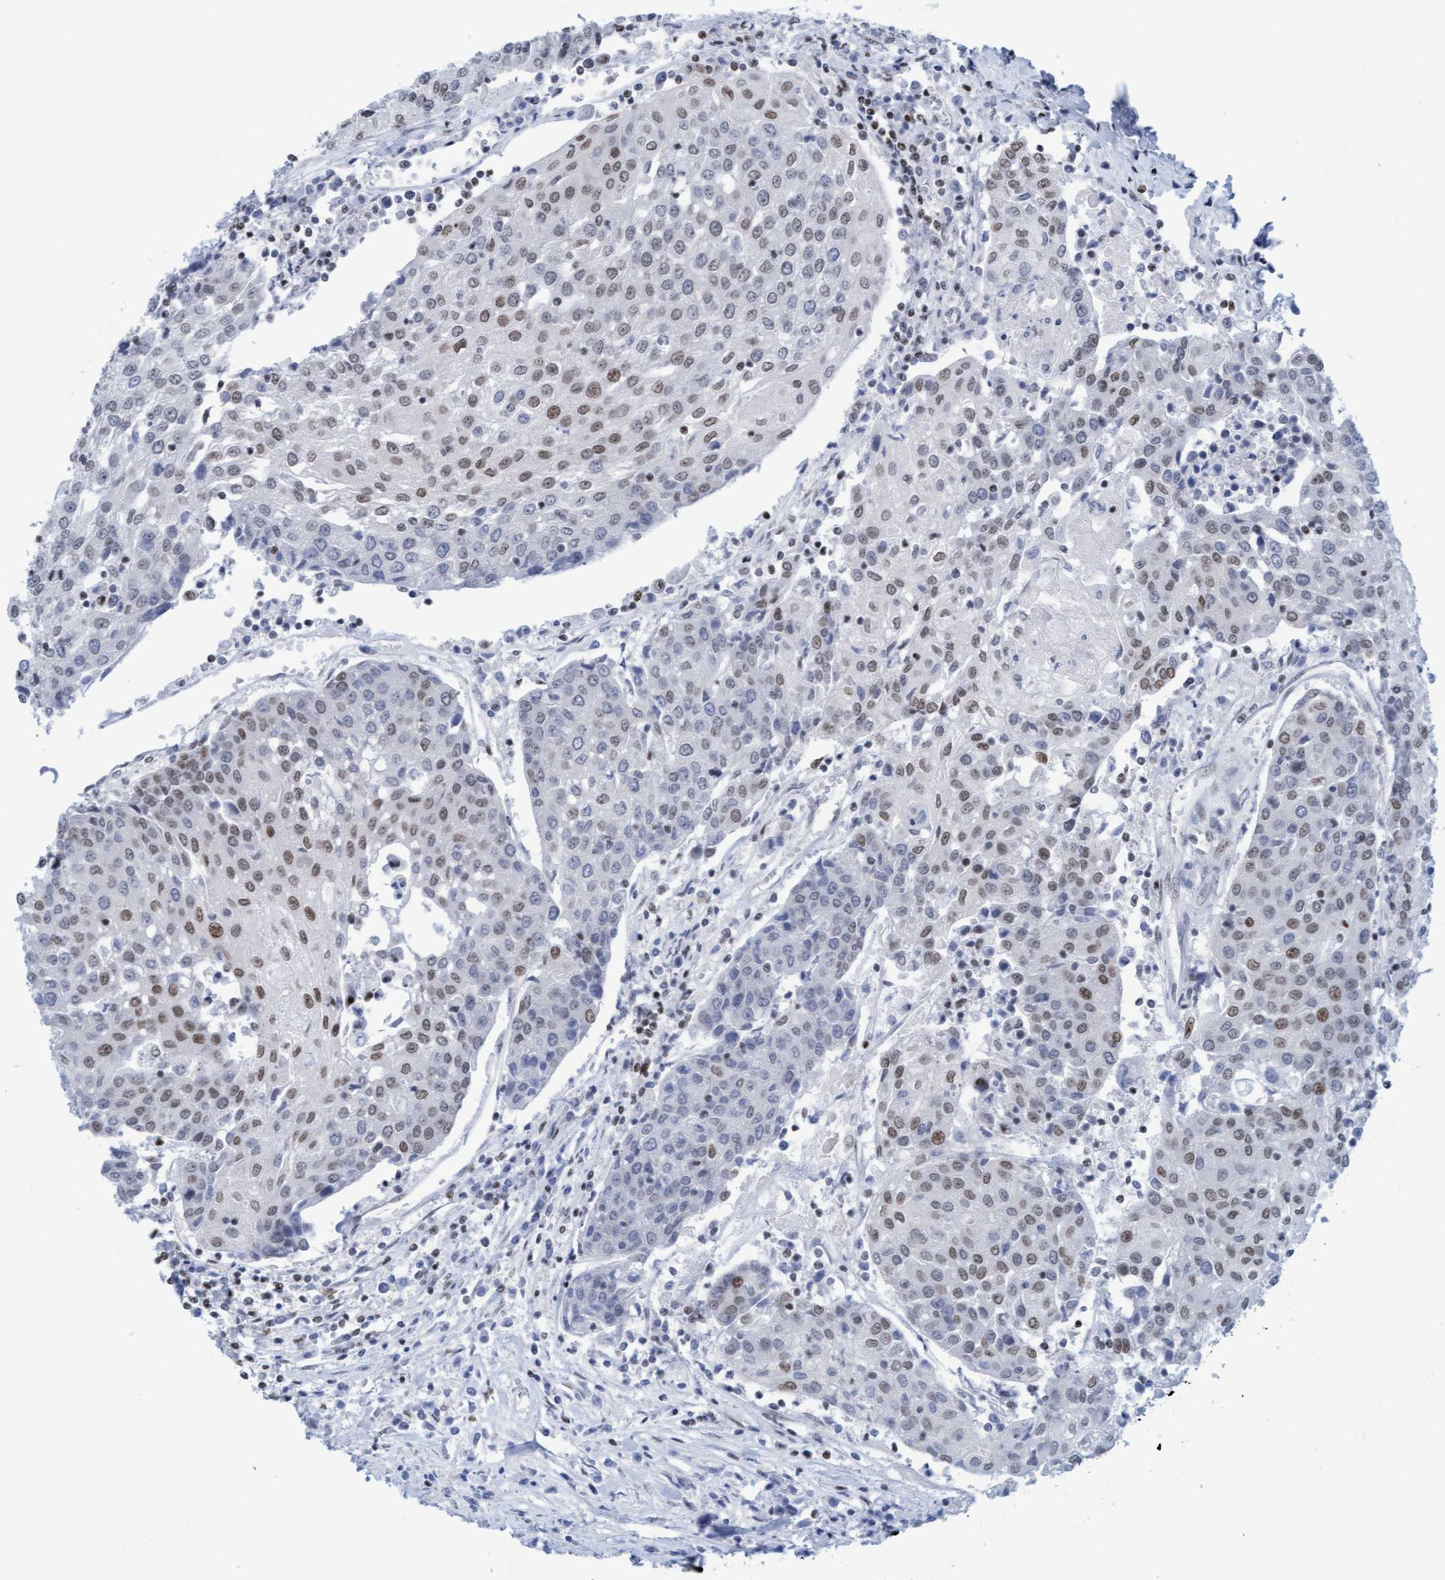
{"staining": {"intensity": "weak", "quantity": "25%-75%", "location": "nuclear"}, "tissue": "urothelial cancer", "cell_type": "Tumor cells", "image_type": "cancer", "snomed": [{"axis": "morphology", "description": "Urothelial carcinoma, High grade"}, {"axis": "topography", "description": "Urinary bladder"}], "caption": "A low amount of weak nuclear expression is identified in approximately 25%-75% of tumor cells in urothelial cancer tissue. The staining was performed using DAB, with brown indicating positive protein expression. Nuclei are stained blue with hematoxylin.", "gene": "GLRX2", "patient": {"sex": "female", "age": 85}}